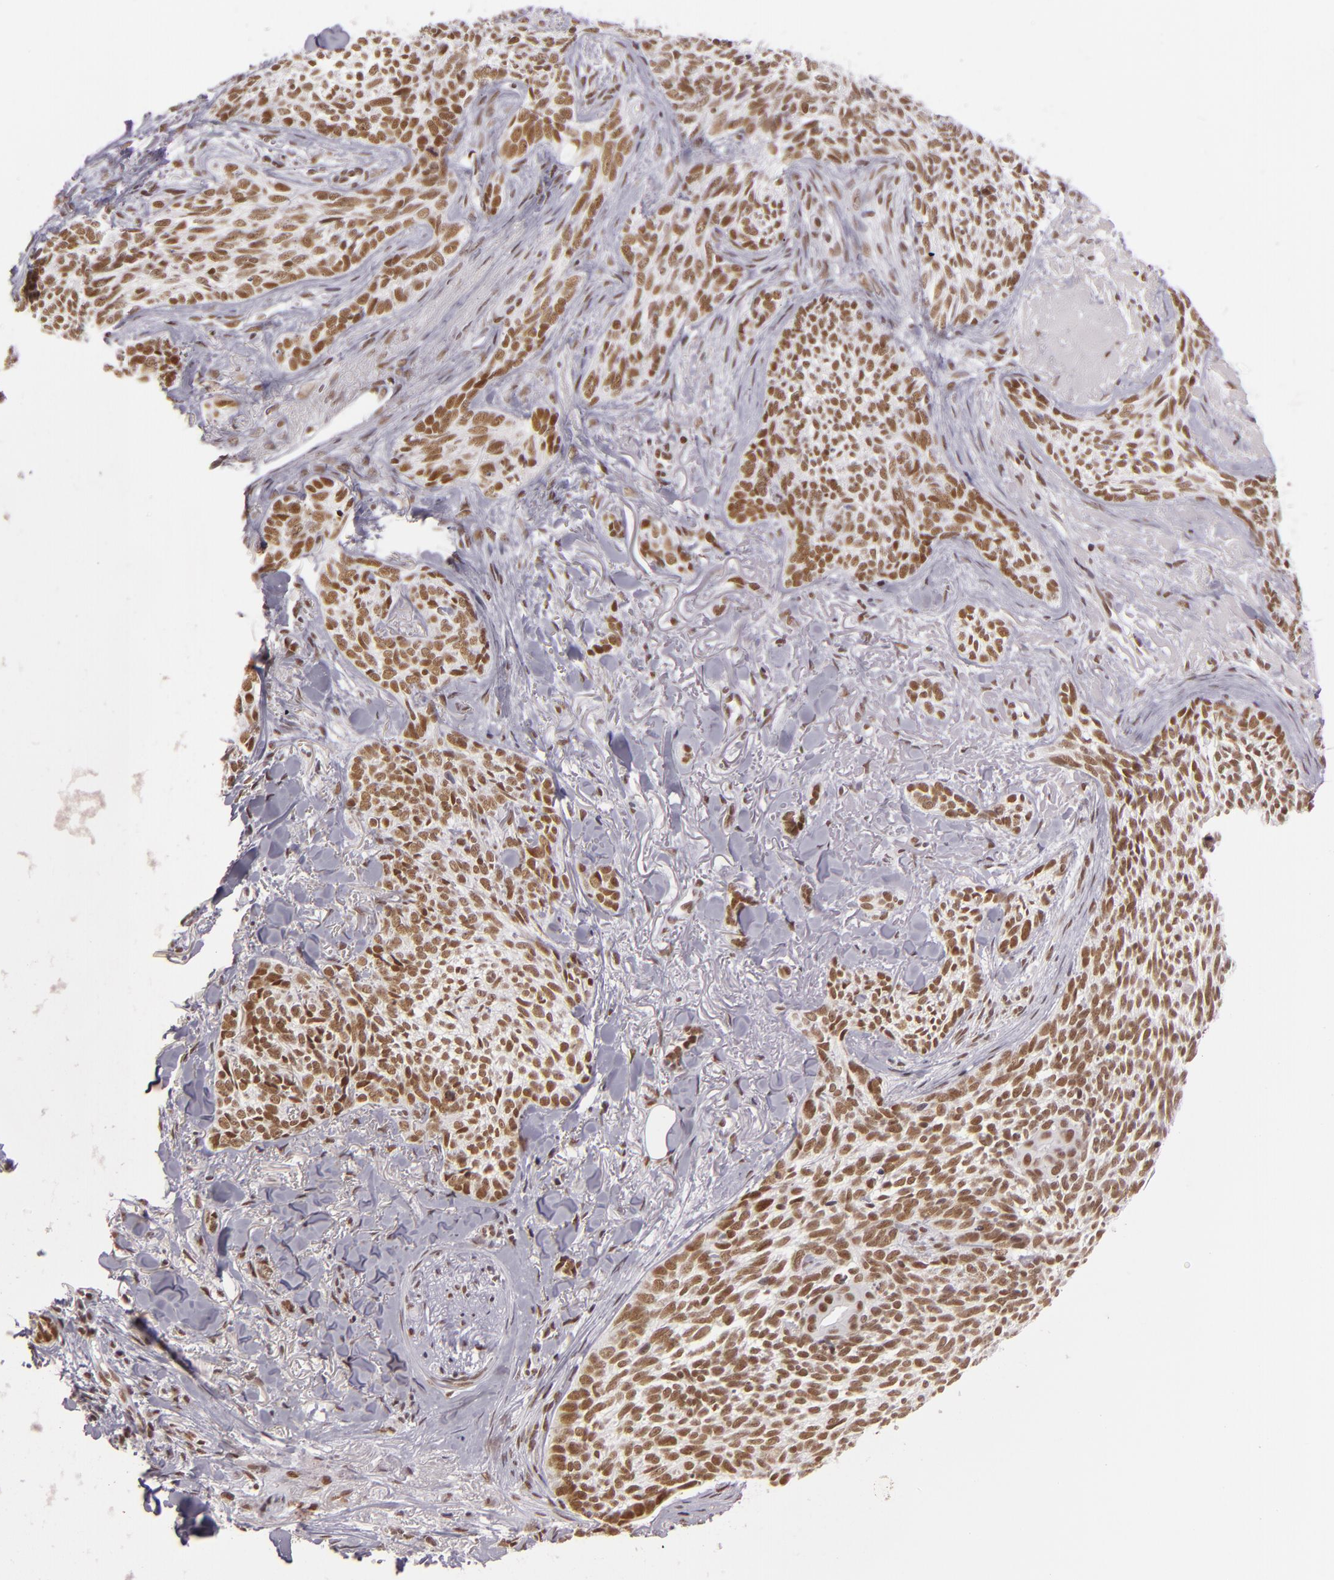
{"staining": {"intensity": "moderate", "quantity": ">75%", "location": "nuclear"}, "tissue": "skin cancer", "cell_type": "Tumor cells", "image_type": "cancer", "snomed": [{"axis": "morphology", "description": "Basal cell carcinoma"}, {"axis": "topography", "description": "Skin"}], "caption": "DAB immunohistochemical staining of human skin basal cell carcinoma shows moderate nuclear protein positivity in about >75% of tumor cells.", "gene": "BRD8", "patient": {"sex": "female", "age": 81}}